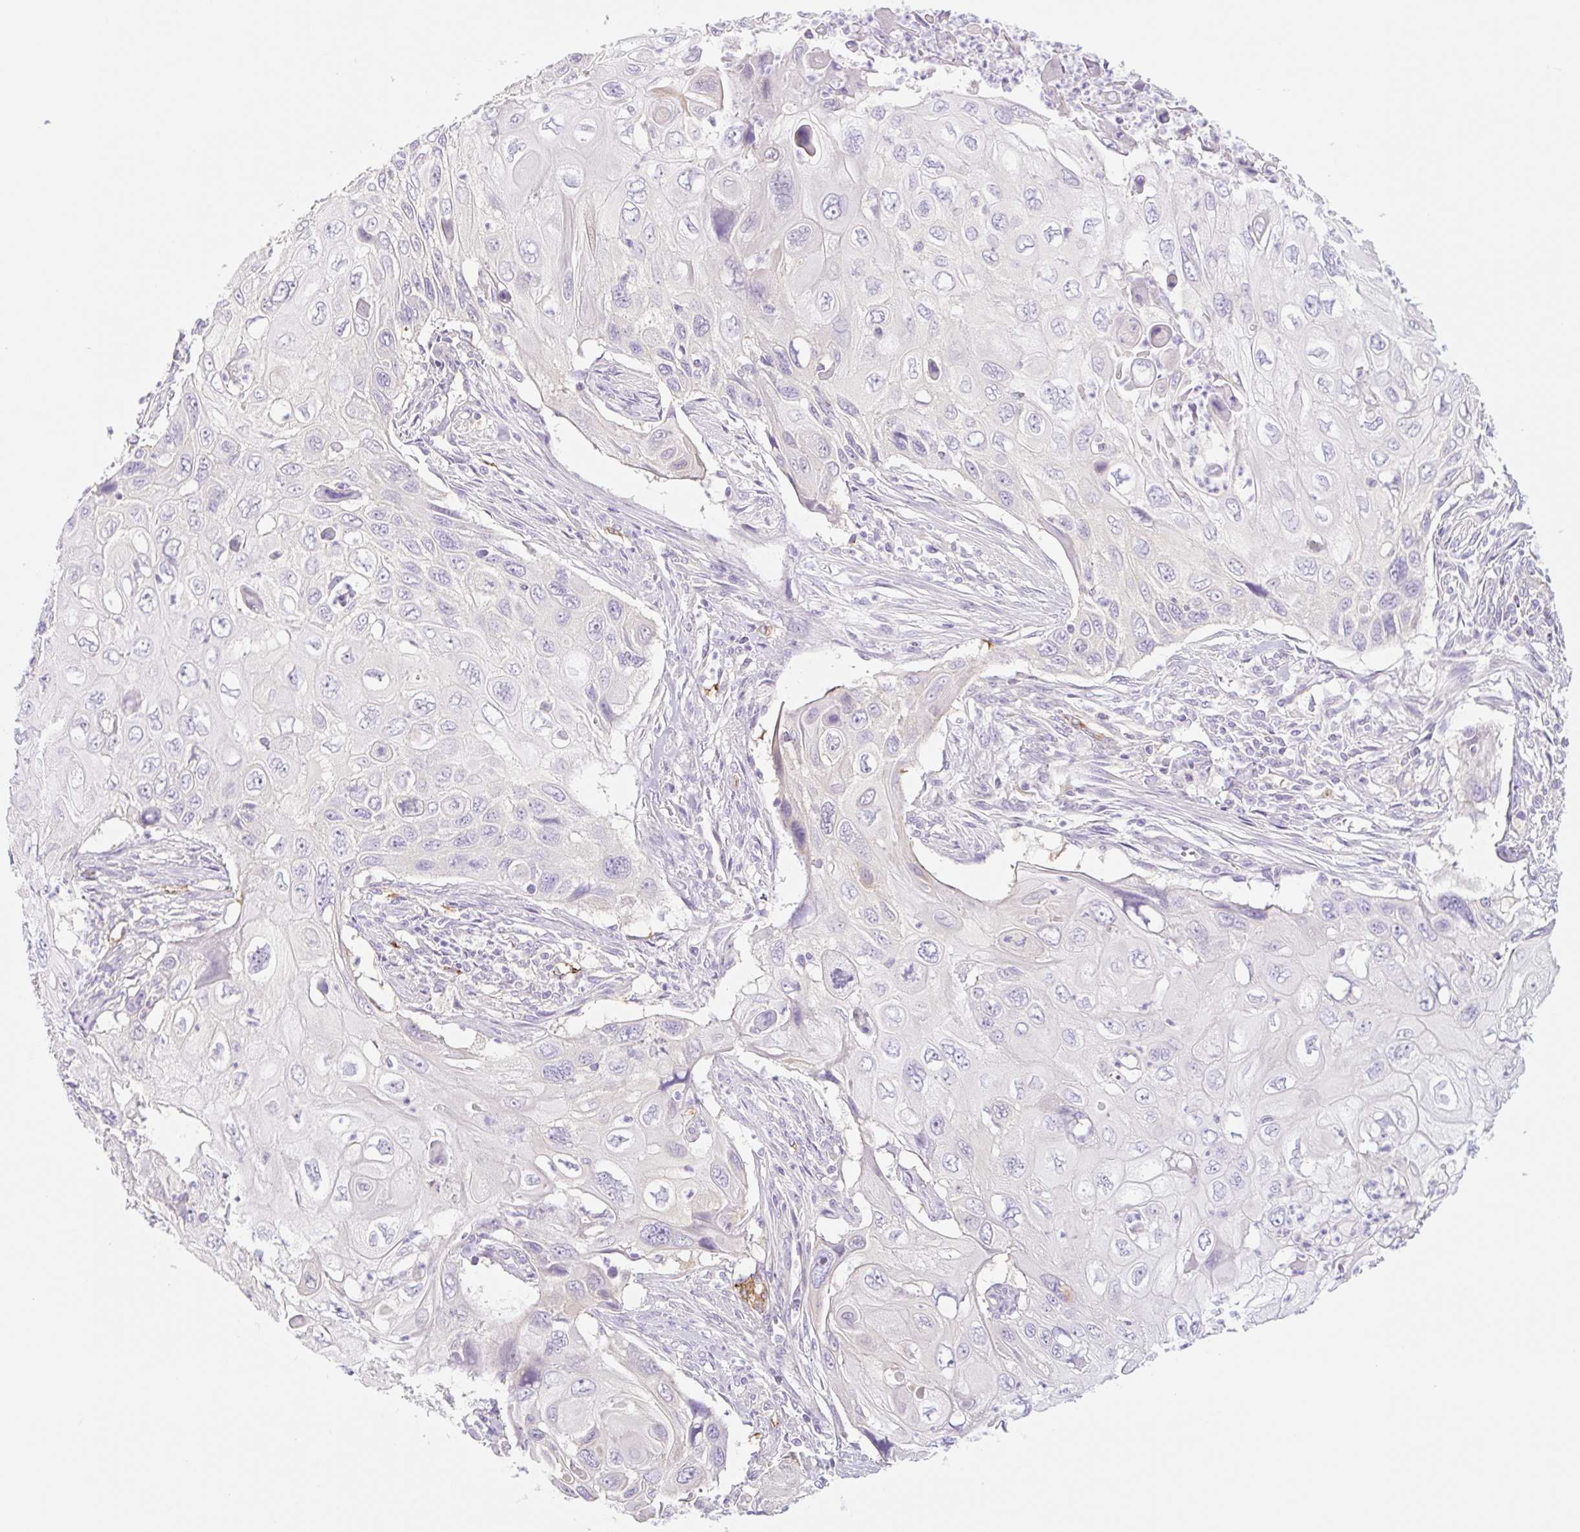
{"staining": {"intensity": "negative", "quantity": "none", "location": "none"}, "tissue": "cervical cancer", "cell_type": "Tumor cells", "image_type": "cancer", "snomed": [{"axis": "morphology", "description": "Squamous cell carcinoma, NOS"}, {"axis": "topography", "description": "Cervix"}], "caption": "IHC of human cervical squamous cell carcinoma exhibits no expression in tumor cells.", "gene": "LYVE1", "patient": {"sex": "female", "age": 70}}